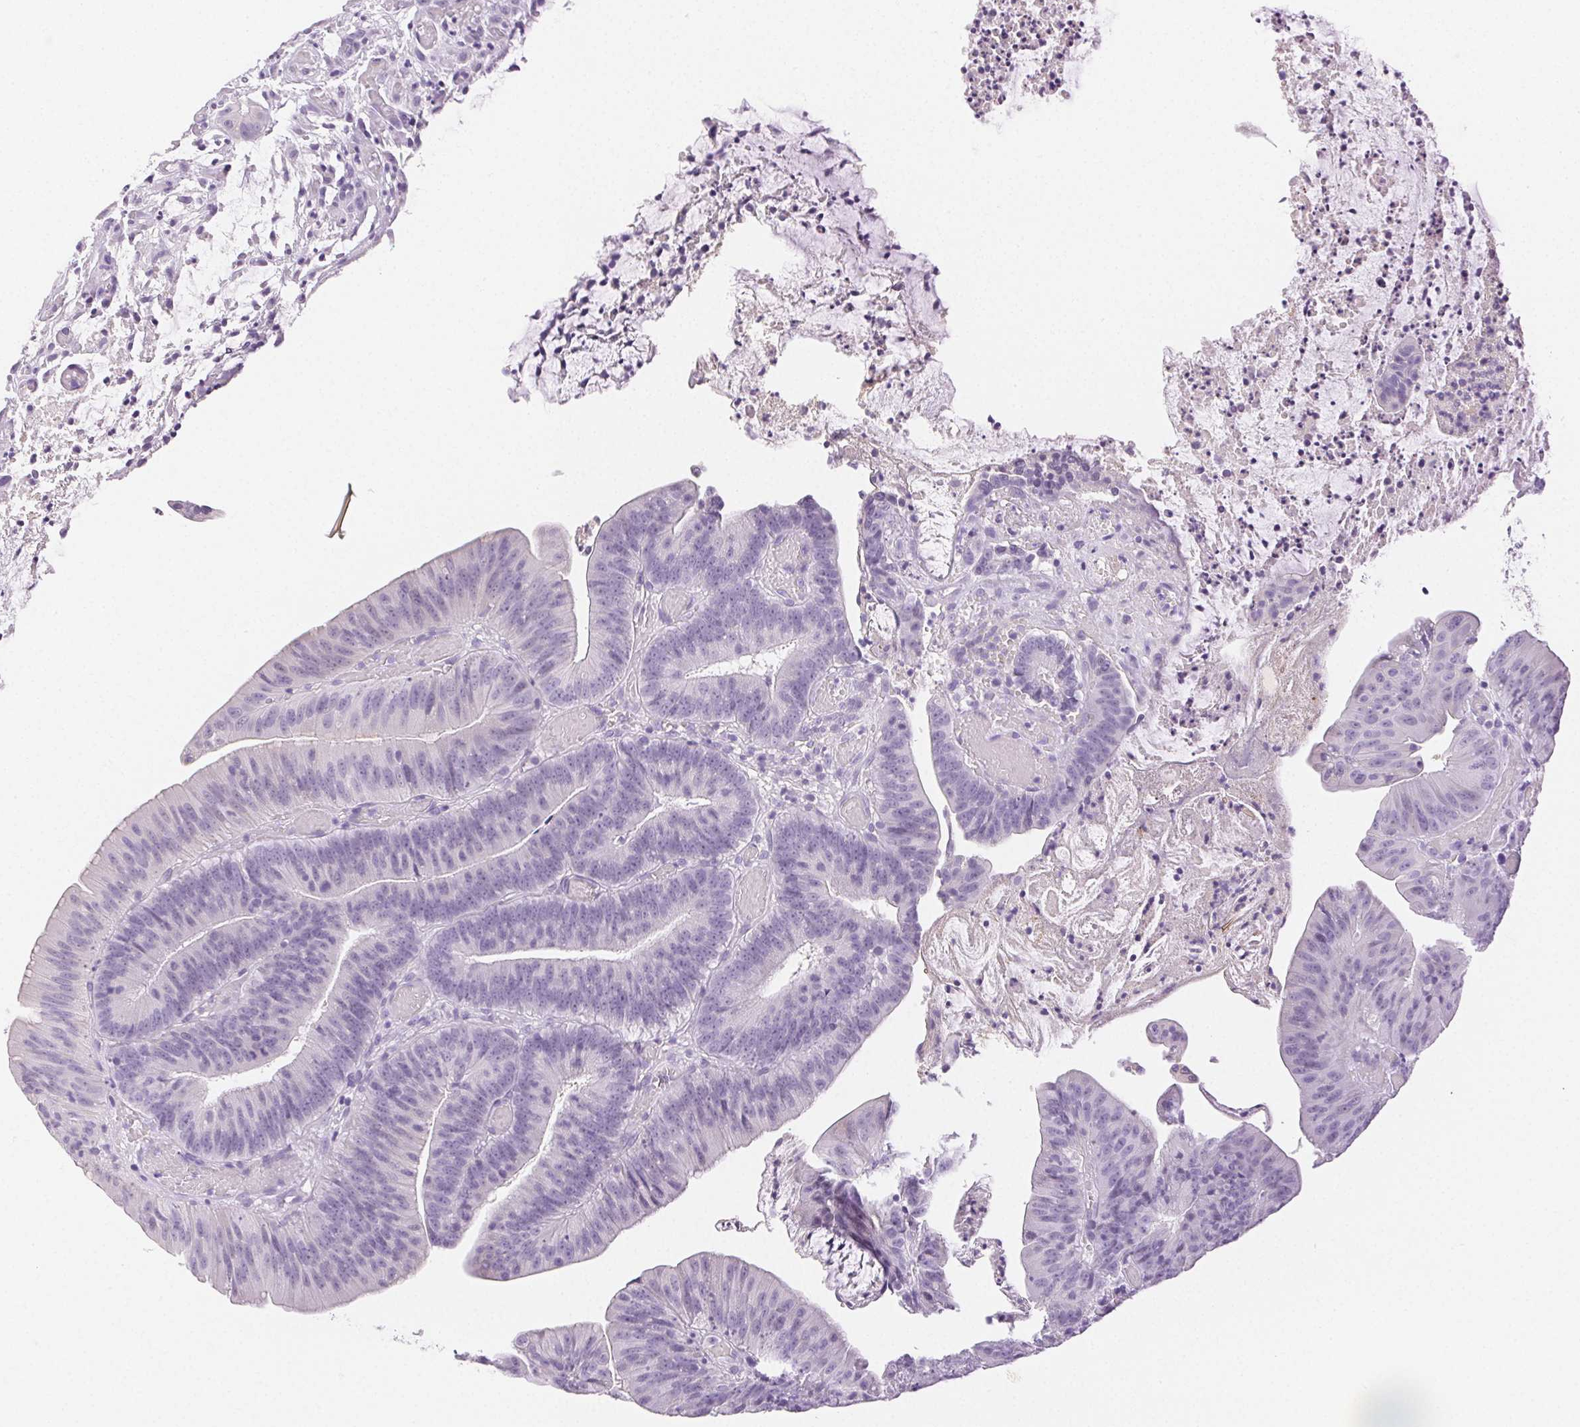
{"staining": {"intensity": "negative", "quantity": "none", "location": "none"}, "tissue": "colorectal cancer", "cell_type": "Tumor cells", "image_type": "cancer", "snomed": [{"axis": "morphology", "description": "Adenocarcinoma, NOS"}, {"axis": "topography", "description": "Colon"}], "caption": "Immunohistochemical staining of human adenocarcinoma (colorectal) demonstrates no significant staining in tumor cells. The staining was performed using DAB (3,3'-diaminobenzidine) to visualize the protein expression in brown, while the nuclei were stained in blue with hematoxylin (Magnification: 20x).", "gene": "SPACA4", "patient": {"sex": "female", "age": 78}}